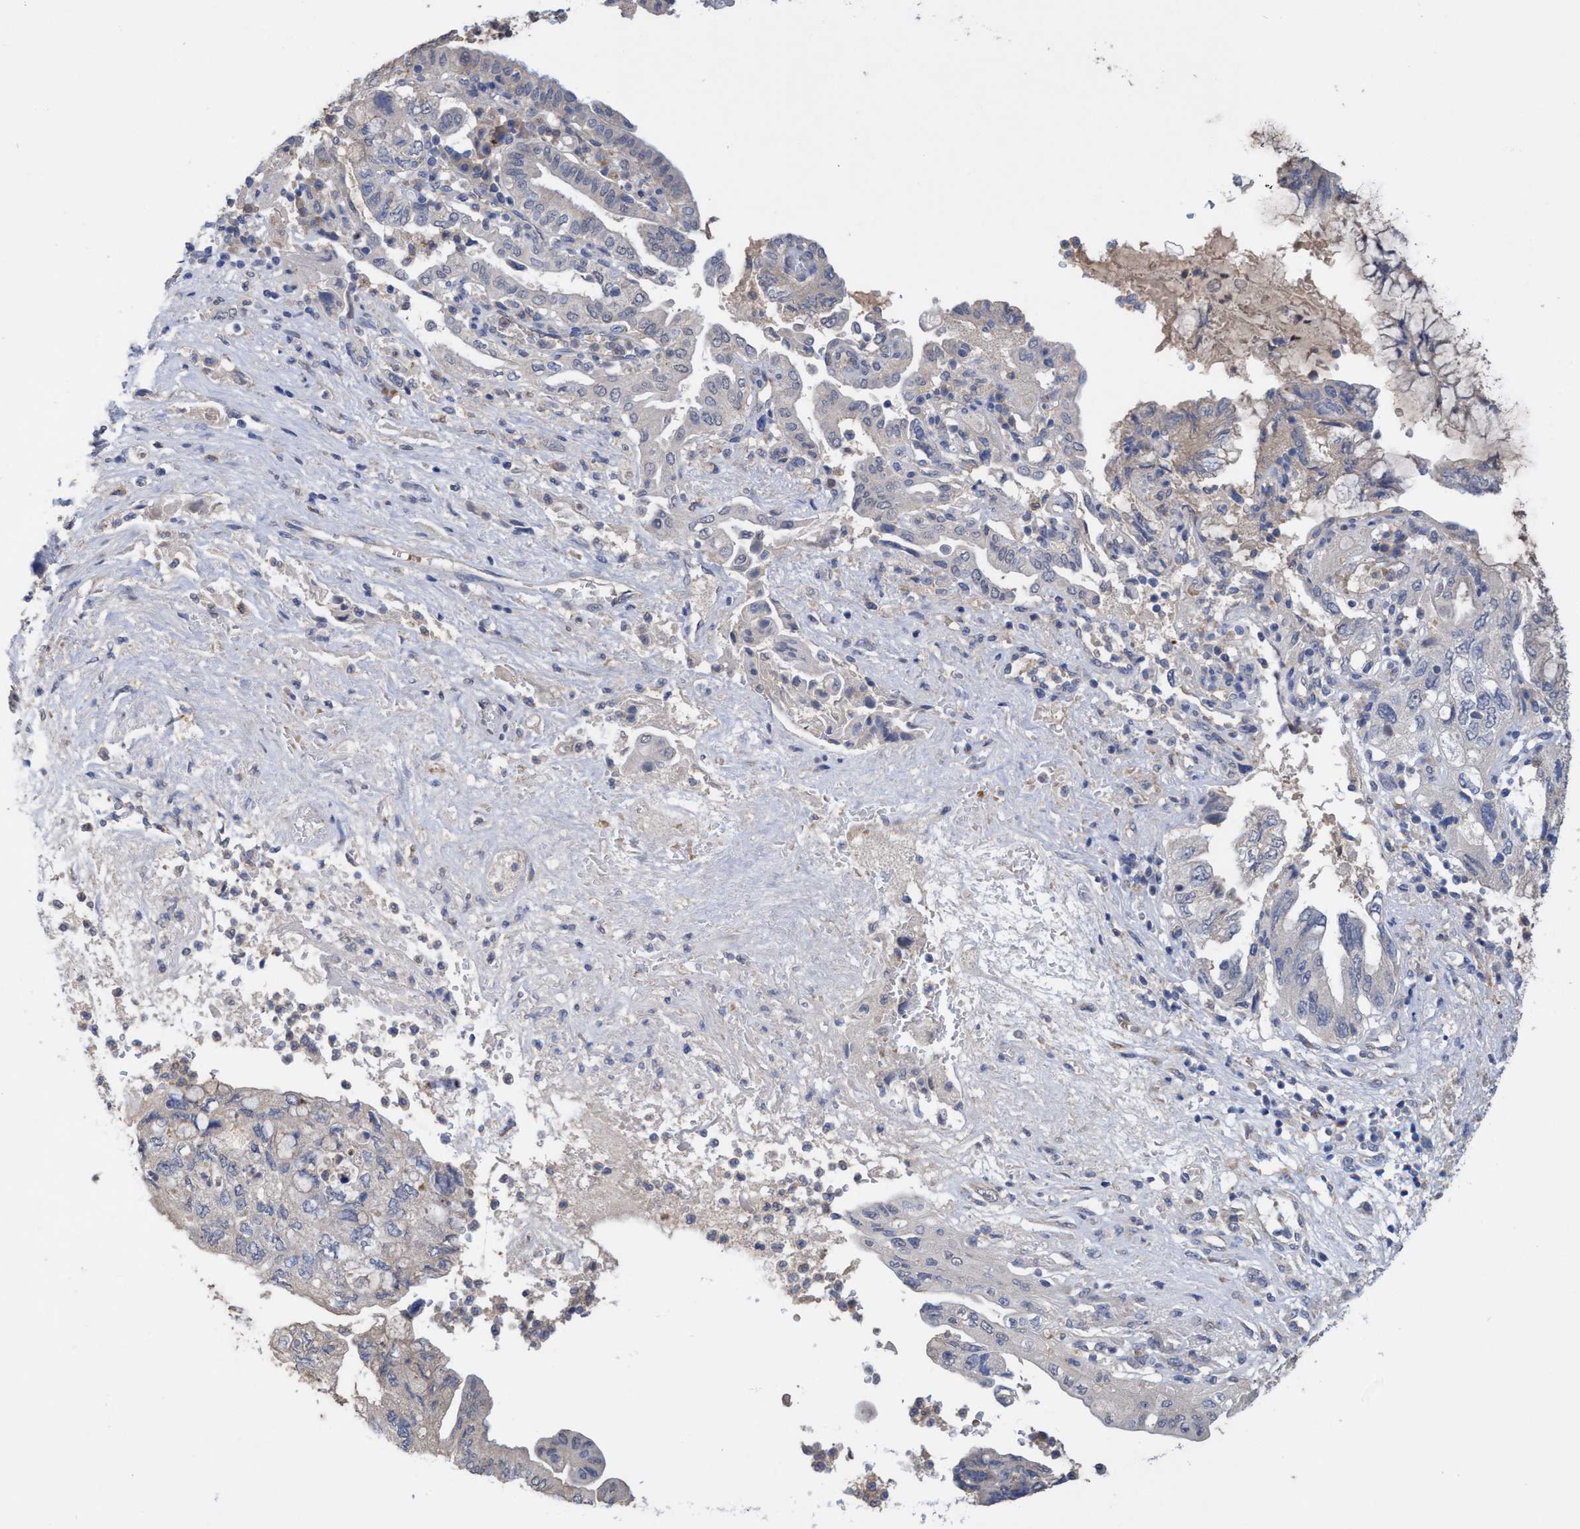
{"staining": {"intensity": "negative", "quantity": "none", "location": "none"}, "tissue": "pancreatic cancer", "cell_type": "Tumor cells", "image_type": "cancer", "snomed": [{"axis": "morphology", "description": "Adenocarcinoma, NOS"}, {"axis": "topography", "description": "Pancreas"}], "caption": "Tumor cells are negative for protein expression in human pancreatic adenocarcinoma.", "gene": "SEMA4D", "patient": {"sex": "female", "age": 73}}